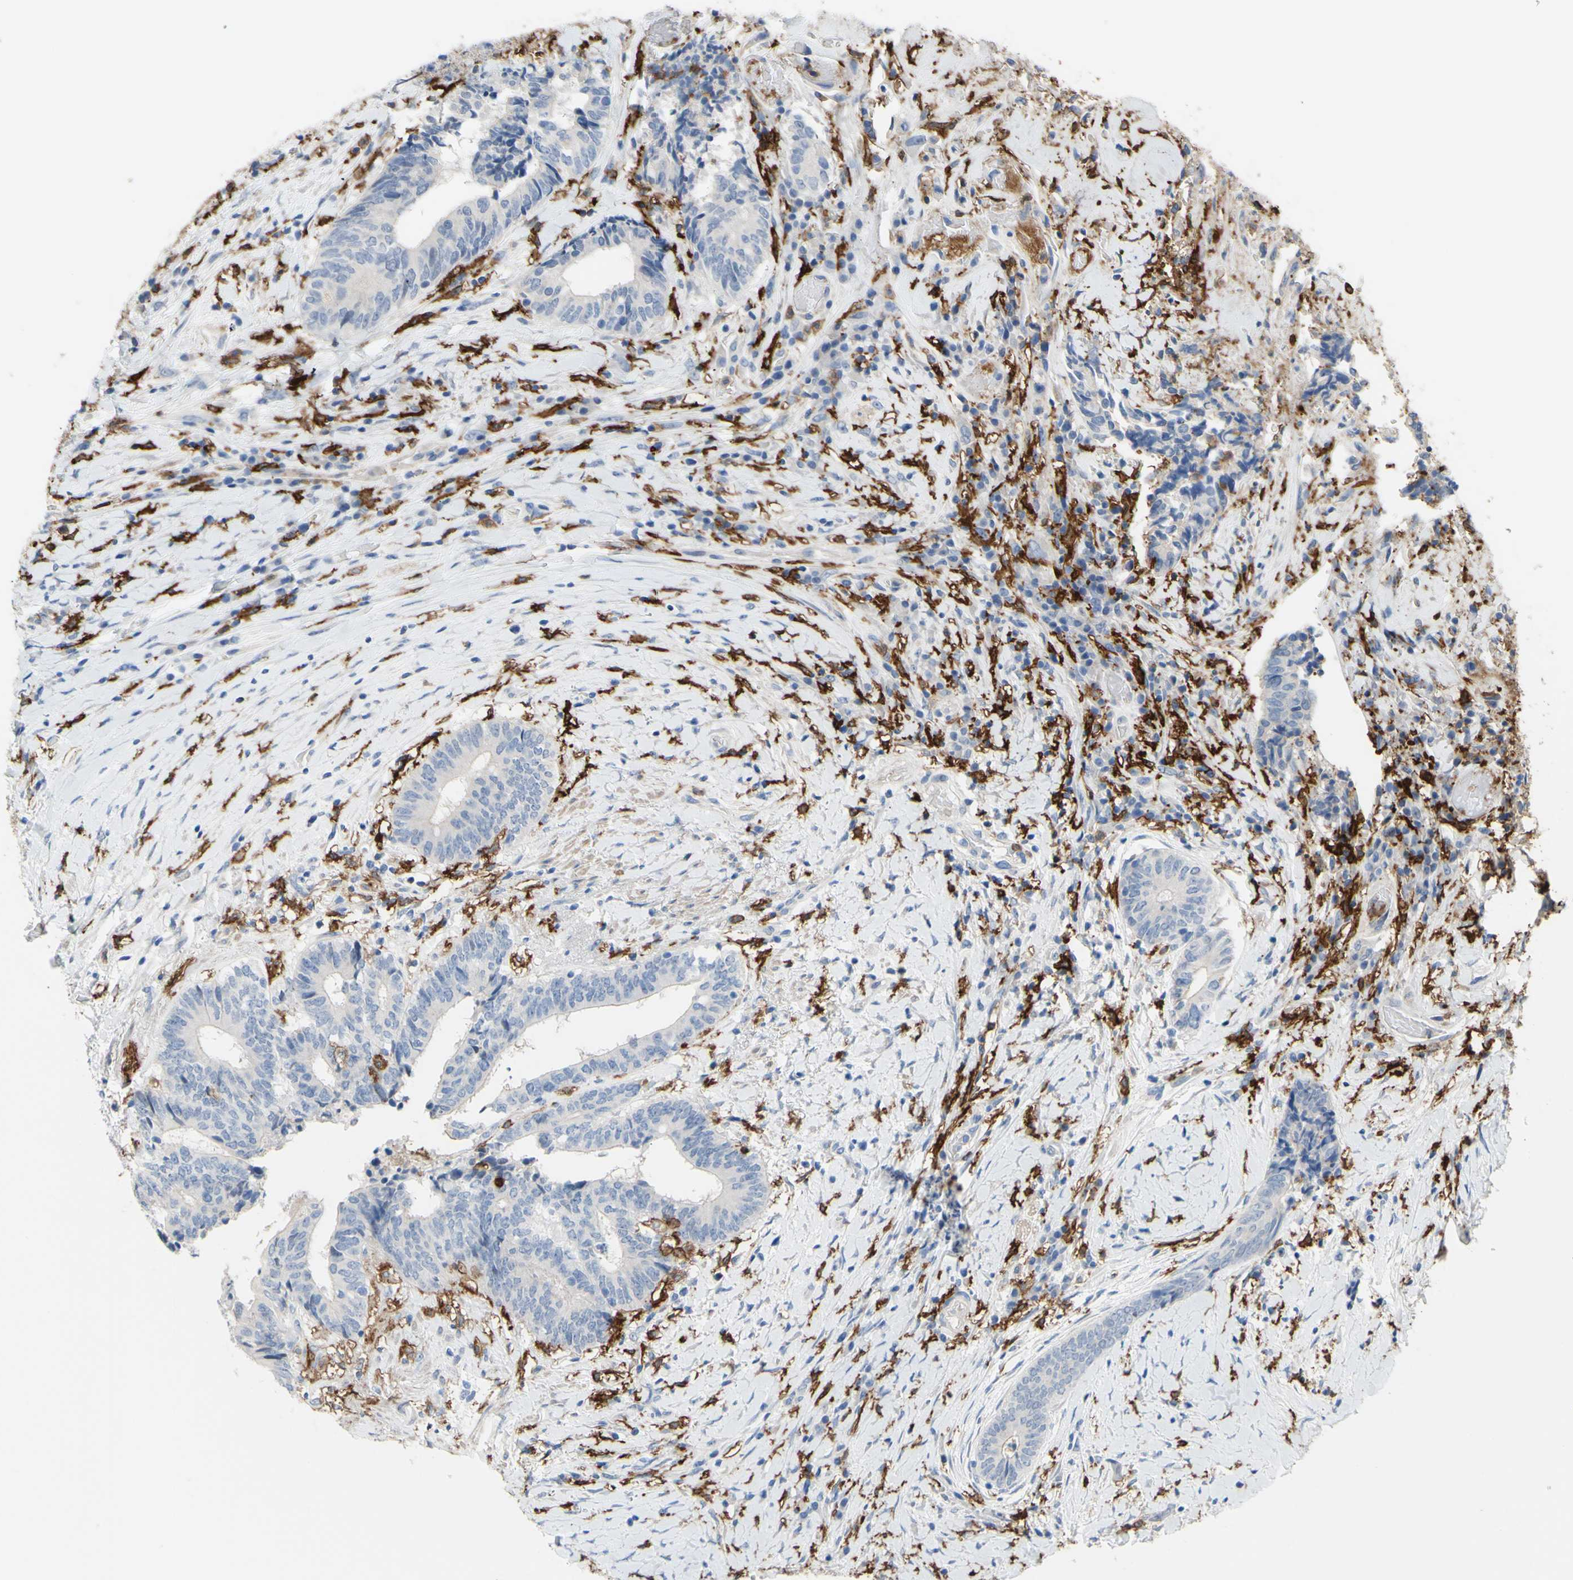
{"staining": {"intensity": "negative", "quantity": "none", "location": "none"}, "tissue": "colorectal cancer", "cell_type": "Tumor cells", "image_type": "cancer", "snomed": [{"axis": "morphology", "description": "Adenocarcinoma, NOS"}, {"axis": "topography", "description": "Rectum"}], "caption": "Protein analysis of colorectal cancer demonstrates no significant expression in tumor cells. Nuclei are stained in blue.", "gene": "FCGR2A", "patient": {"sex": "male", "age": 63}}